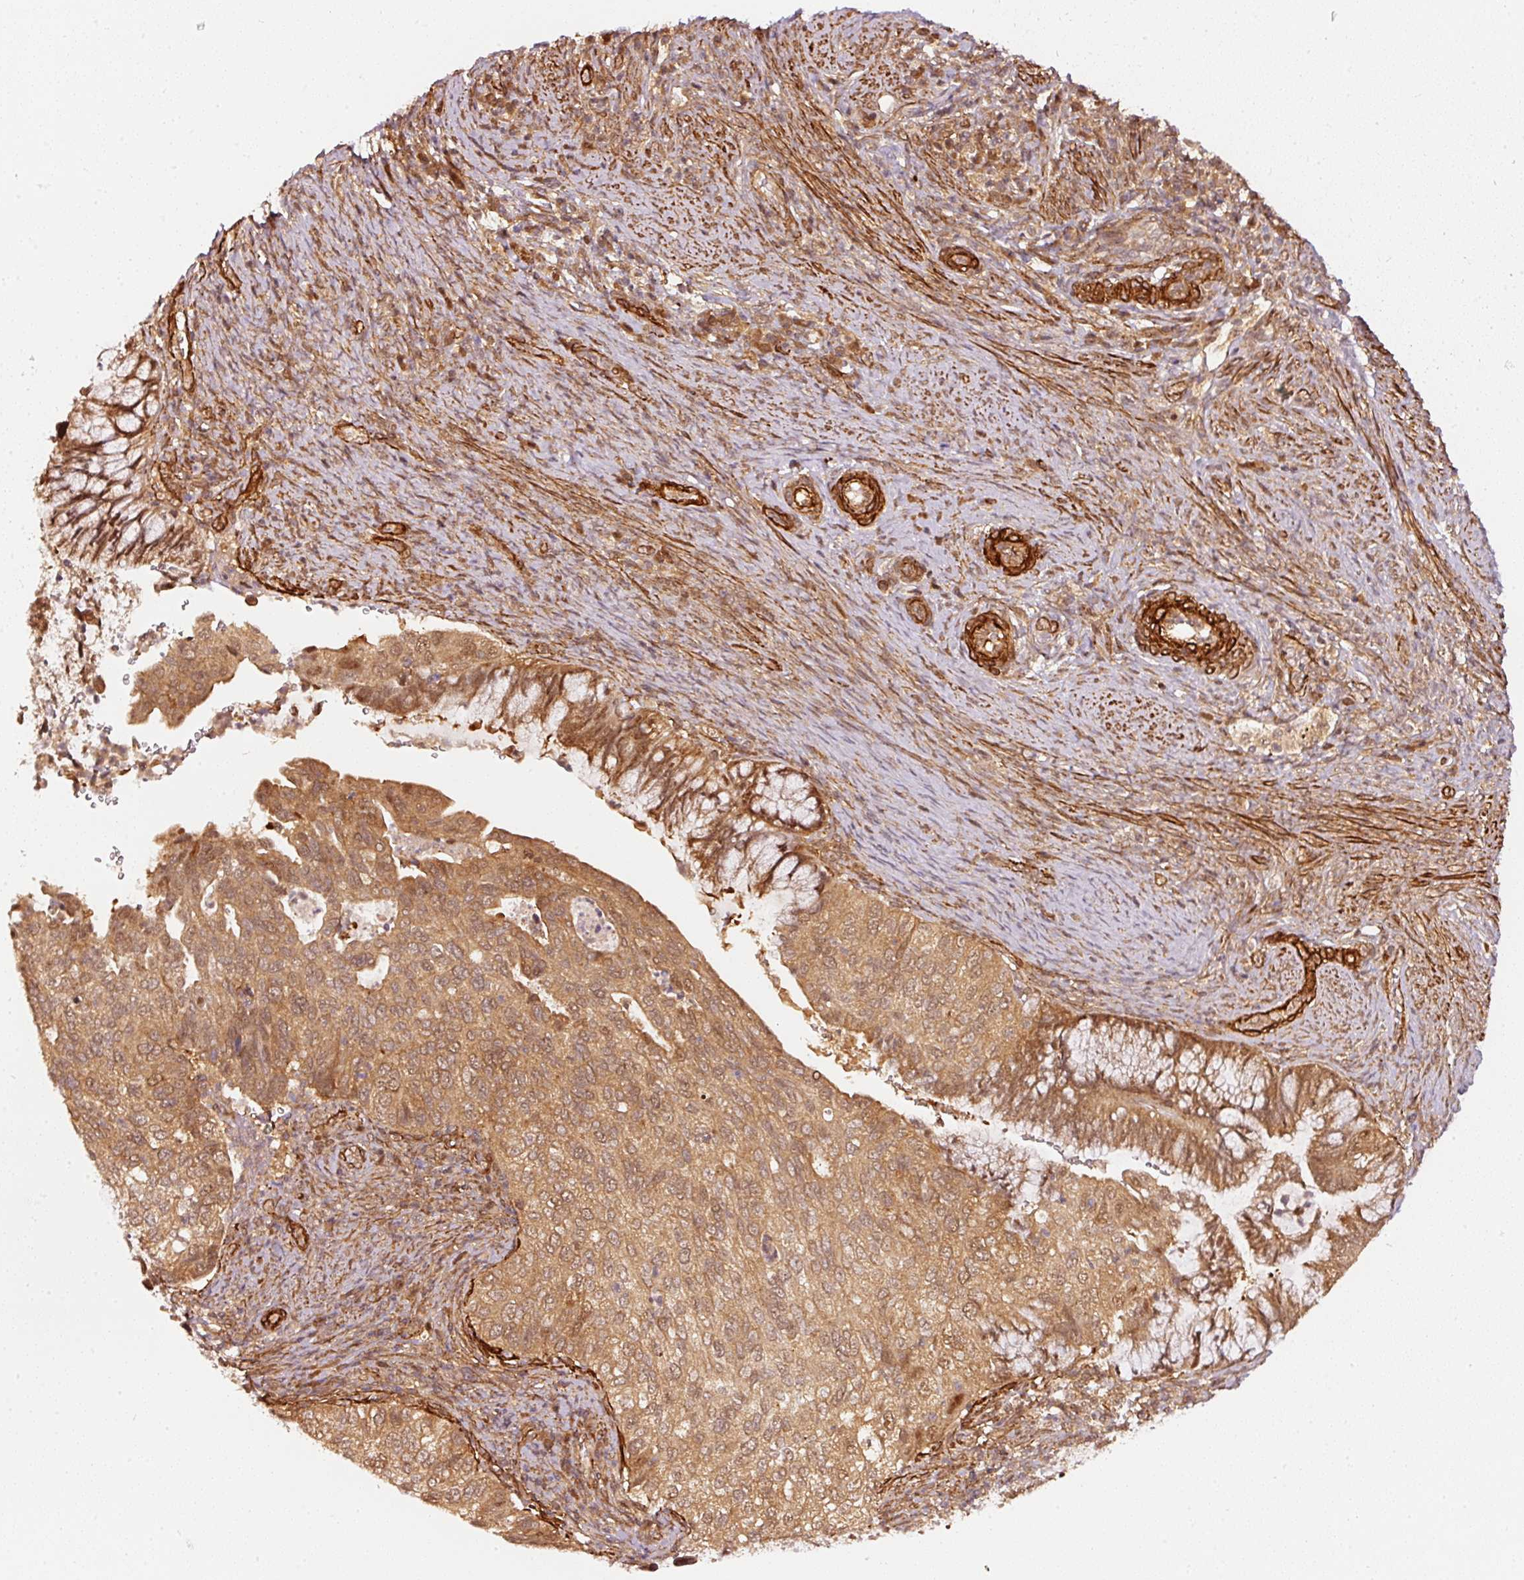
{"staining": {"intensity": "moderate", "quantity": ">75%", "location": "cytoplasmic/membranous,nuclear"}, "tissue": "cervical cancer", "cell_type": "Tumor cells", "image_type": "cancer", "snomed": [{"axis": "morphology", "description": "Squamous cell carcinoma, NOS"}, {"axis": "topography", "description": "Cervix"}], "caption": "Brown immunohistochemical staining in human squamous cell carcinoma (cervical) reveals moderate cytoplasmic/membranous and nuclear expression in approximately >75% of tumor cells.", "gene": "PSMD1", "patient": {"sex": "female", "age": 38}}